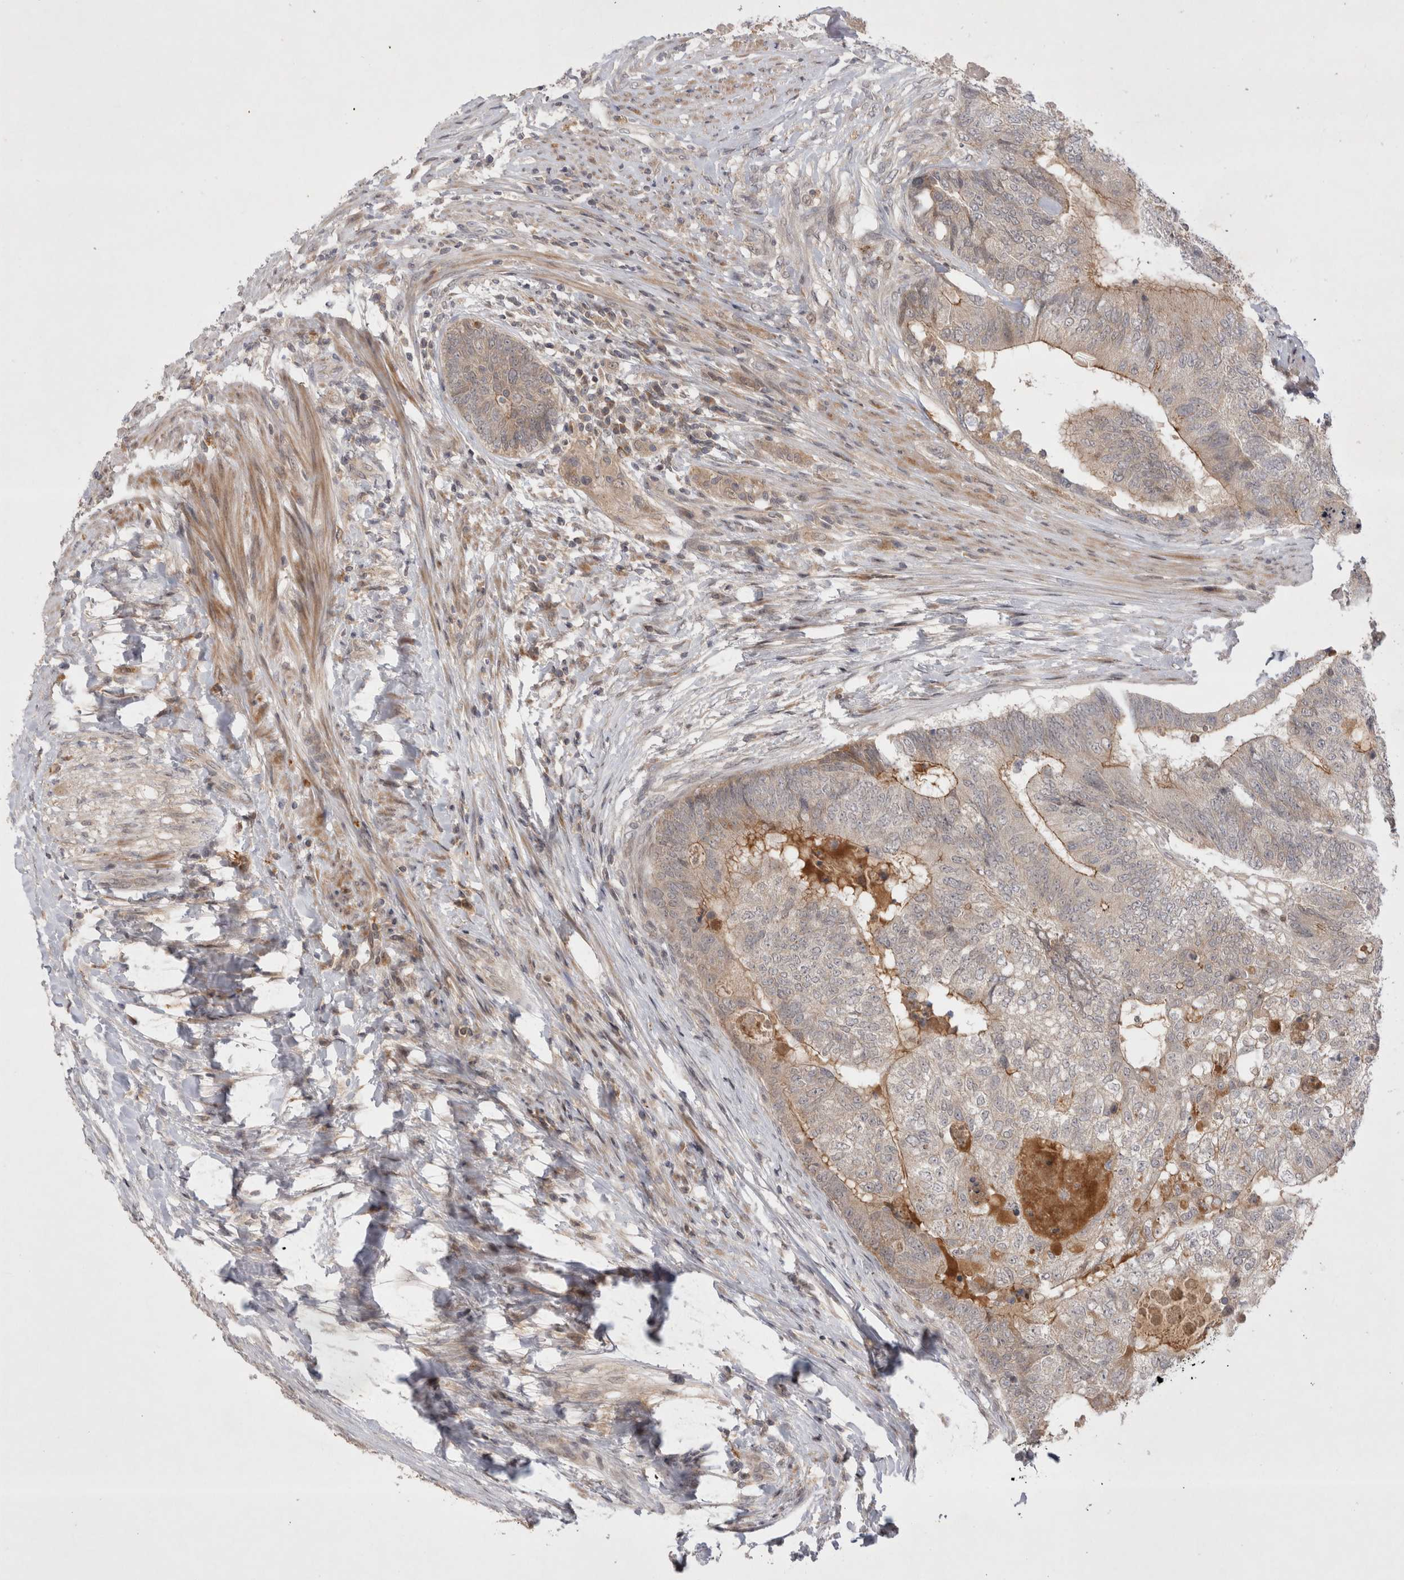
{"staining": {"intensity": "weak", "quantity": "25%-75%", "location": "cytoplasmic/membranous"}, "tissue": "colorectal cancer", "cell_type": "Tumor cells", "image_type": "cancer", "snomed": [{"axis": "morphology", "description": "Adenocarcinoma, NOS"}, {"axis": "topography", "description": "Colon"}], "caption": "Brown immunohistochemical staining in colorectal adenocarcinoma reveals weak cytoplasmic/membranous positivity in about 25%-75% of tumor cells.", "gene": "PLEKHM1", "patient": {"sex": "female", "age": 67}}